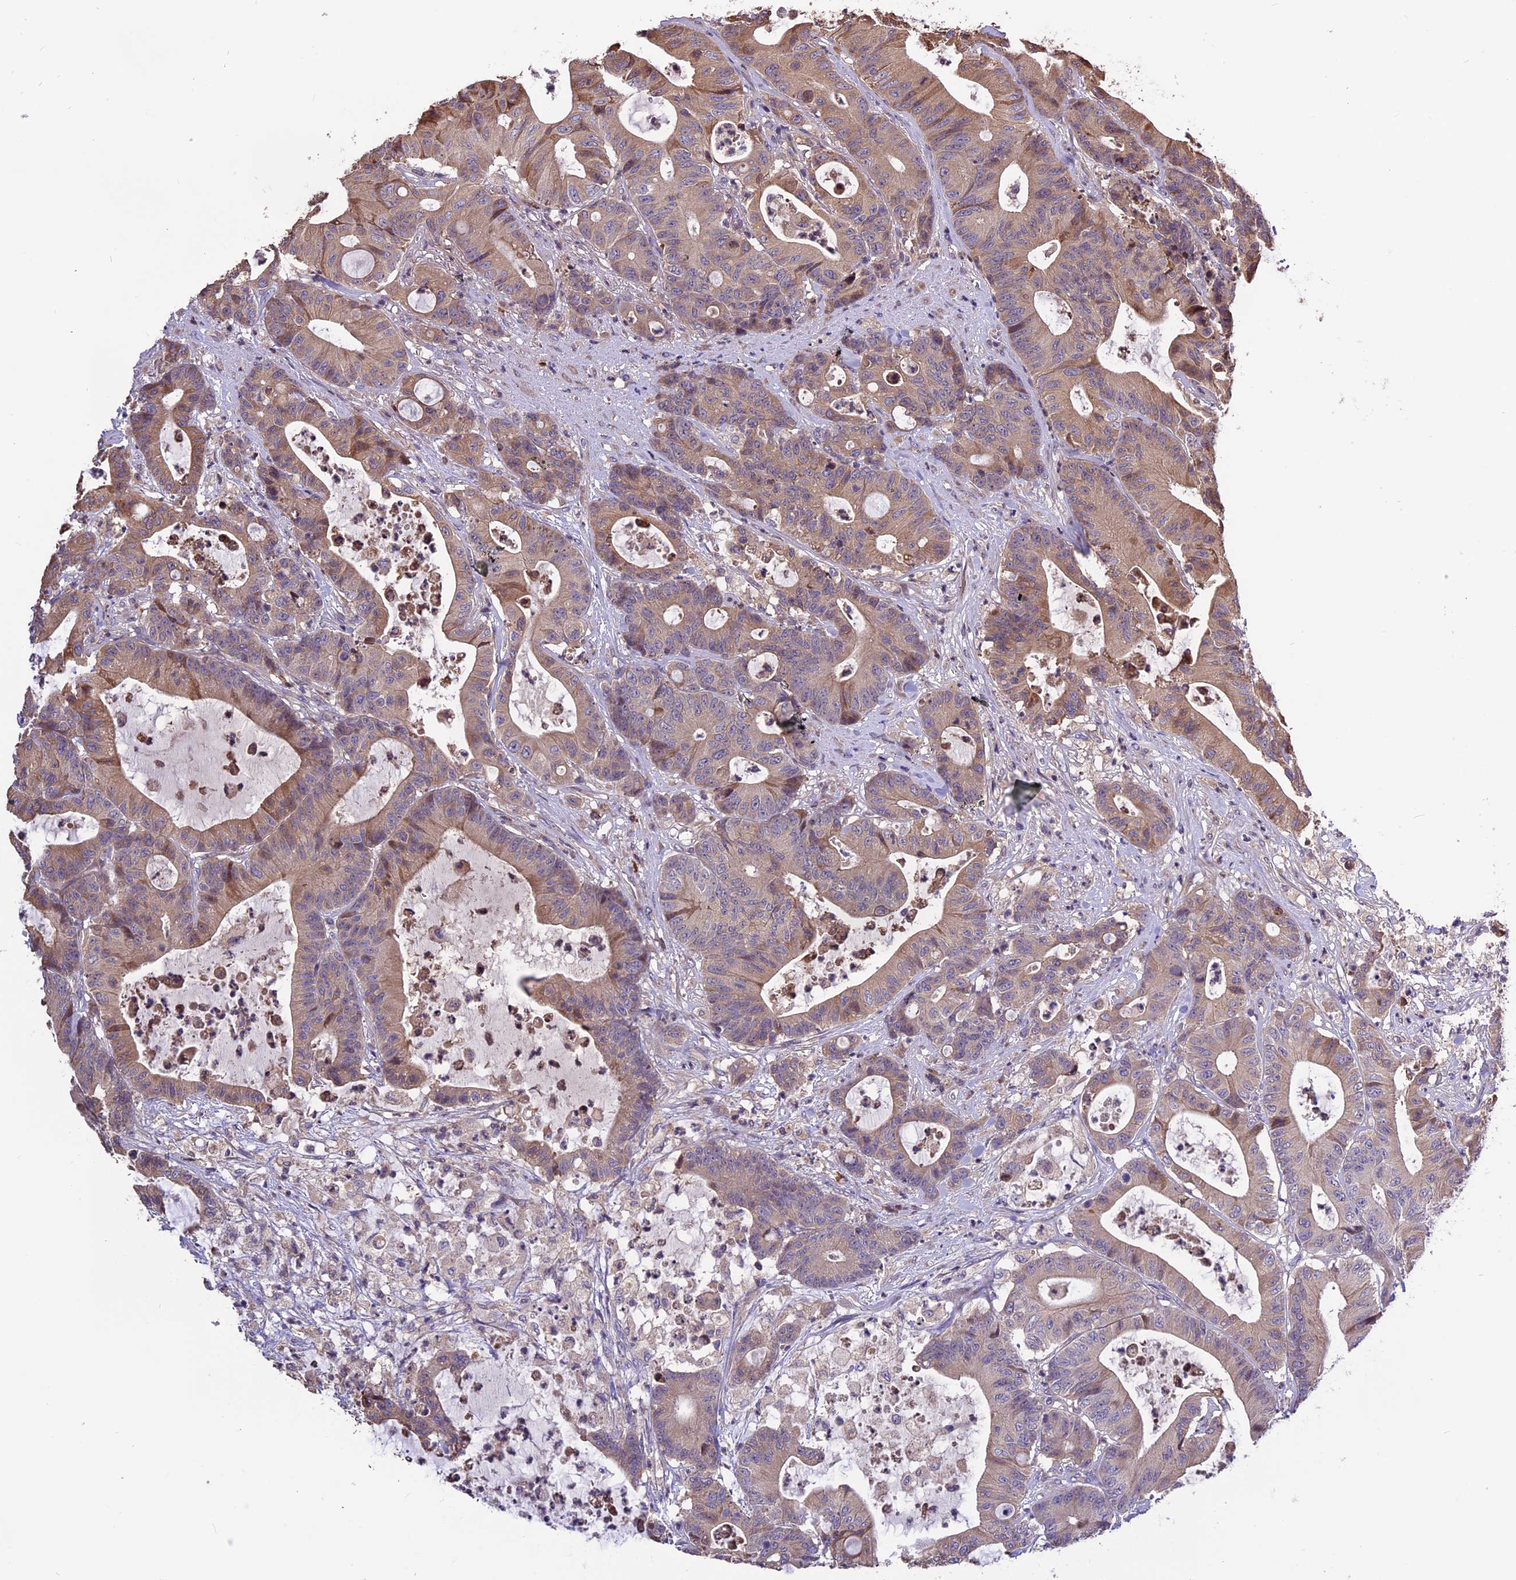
{"staining": {"intensity": "moderate", "quantity": ">75%", "location": "cytoplasmic/membranous"}, "tissue": "colorectal cancer", "cell_type": "Tumor cells", "image_type": "cancer", "snomed": [{"axis": "morphology", "description": "Adenocarcinoma, NOS"}, {"axis": "topography", "description": "Colon"}], "caption": "Immunohistochemistry (IHC) staining of colorectal cancer (adenocarcinoma), which demonstrates medium levels of moderate cytoplasmic/membranous staining in about >75% of tumor cells indicating moderate cytoplasmic/membranous protein positivity. The staining was performed using DAB (brown) for protein detection and nuclei were counterstained in hematoxylin (blue).", "gene": "ABCC10", "patient": {"sex": "female", "age": 84}}